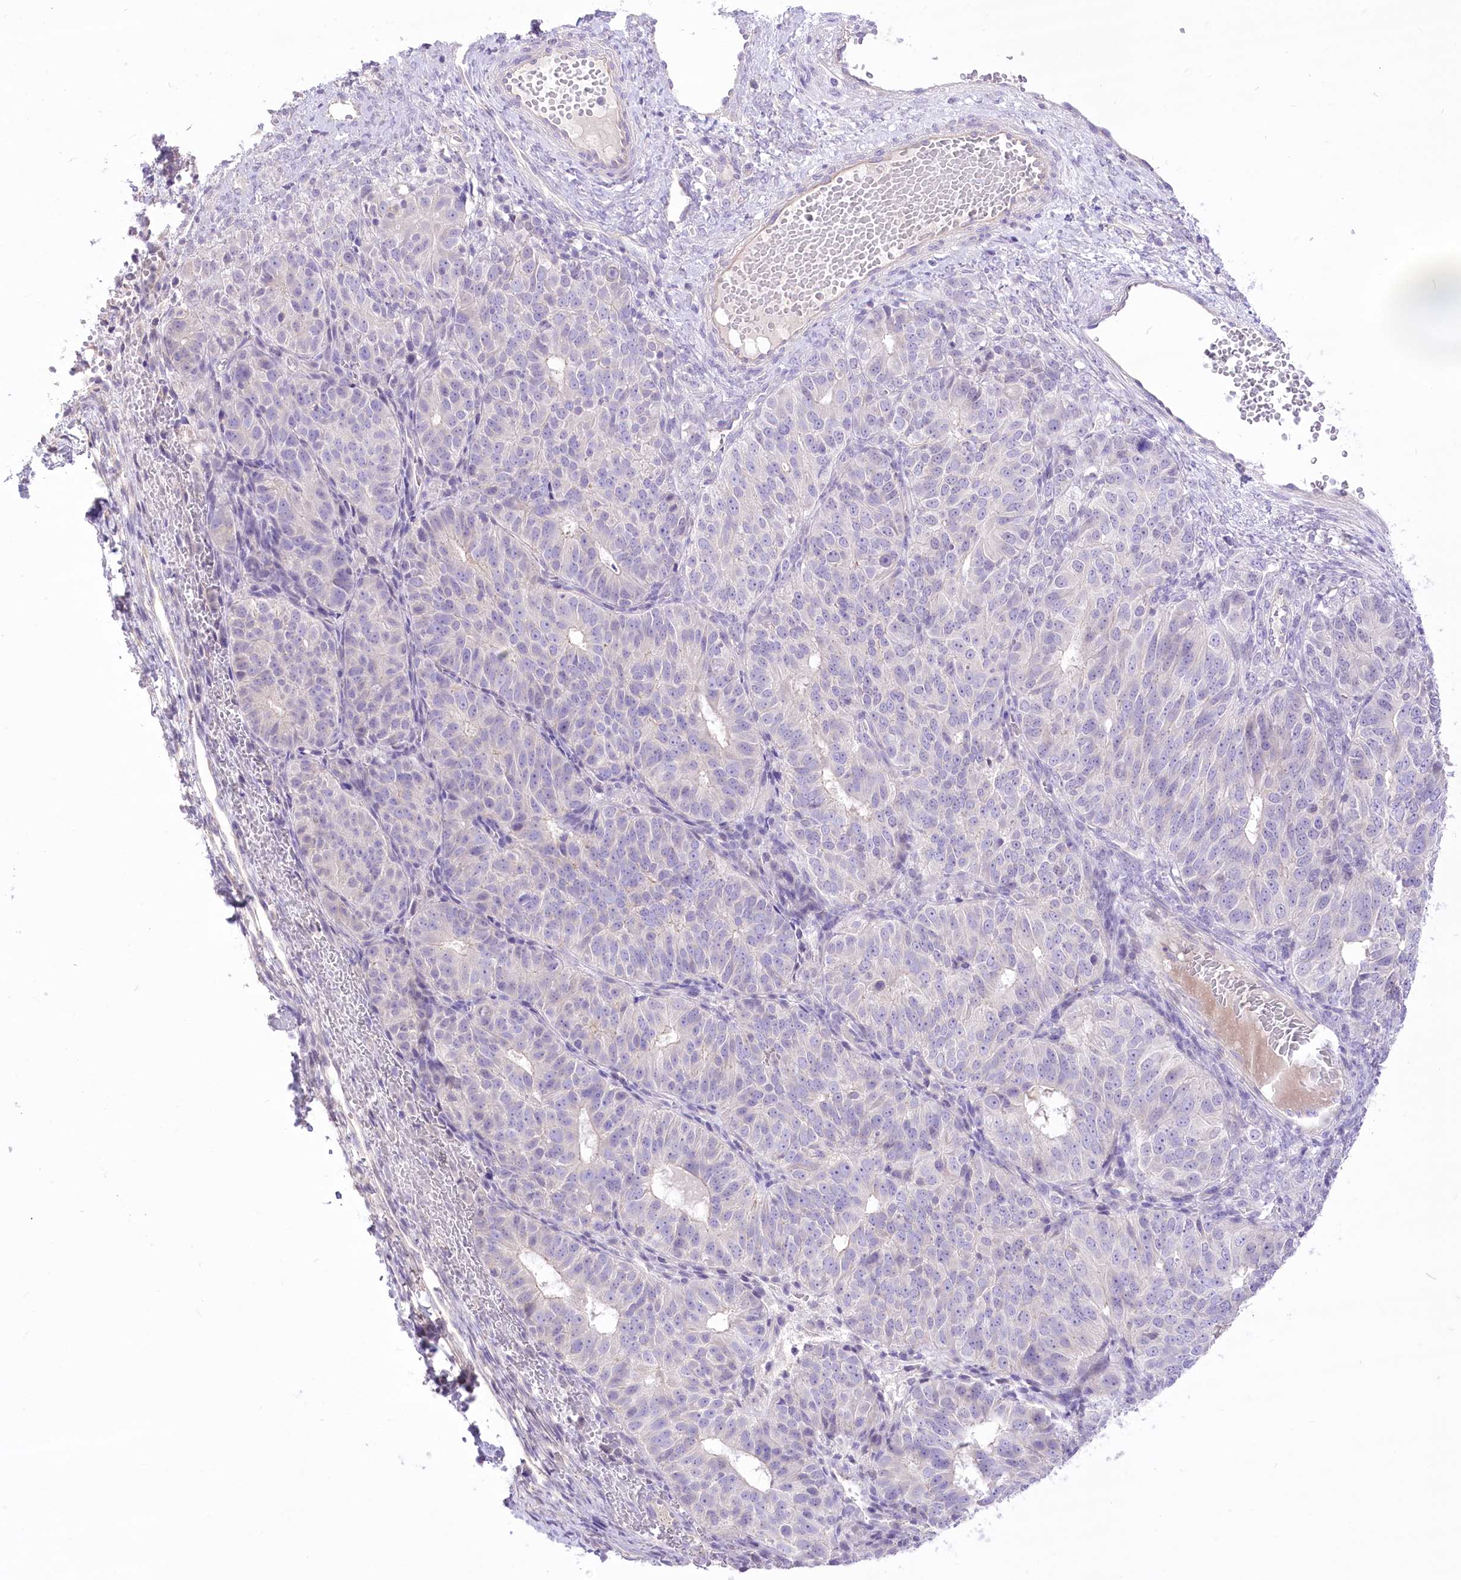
{"staining": {"intensity": "negative", "quantity": "none", "location": "none"}, "tissue": "ovarian cancer", "cell_type": "Tumor cells", "image_type": "cancer", "snomed": [{"axis": "morphology", "description": "Carcinoma, endometroid"}, {"axis": "topography", "description": "Ovary"}], "caption": "Immunohistochemistry of human ovarian endometroid carcinoma displays no expression in tumor cells.", "gene": "HELT", "patient": {"sex": "female", "age": 51}}